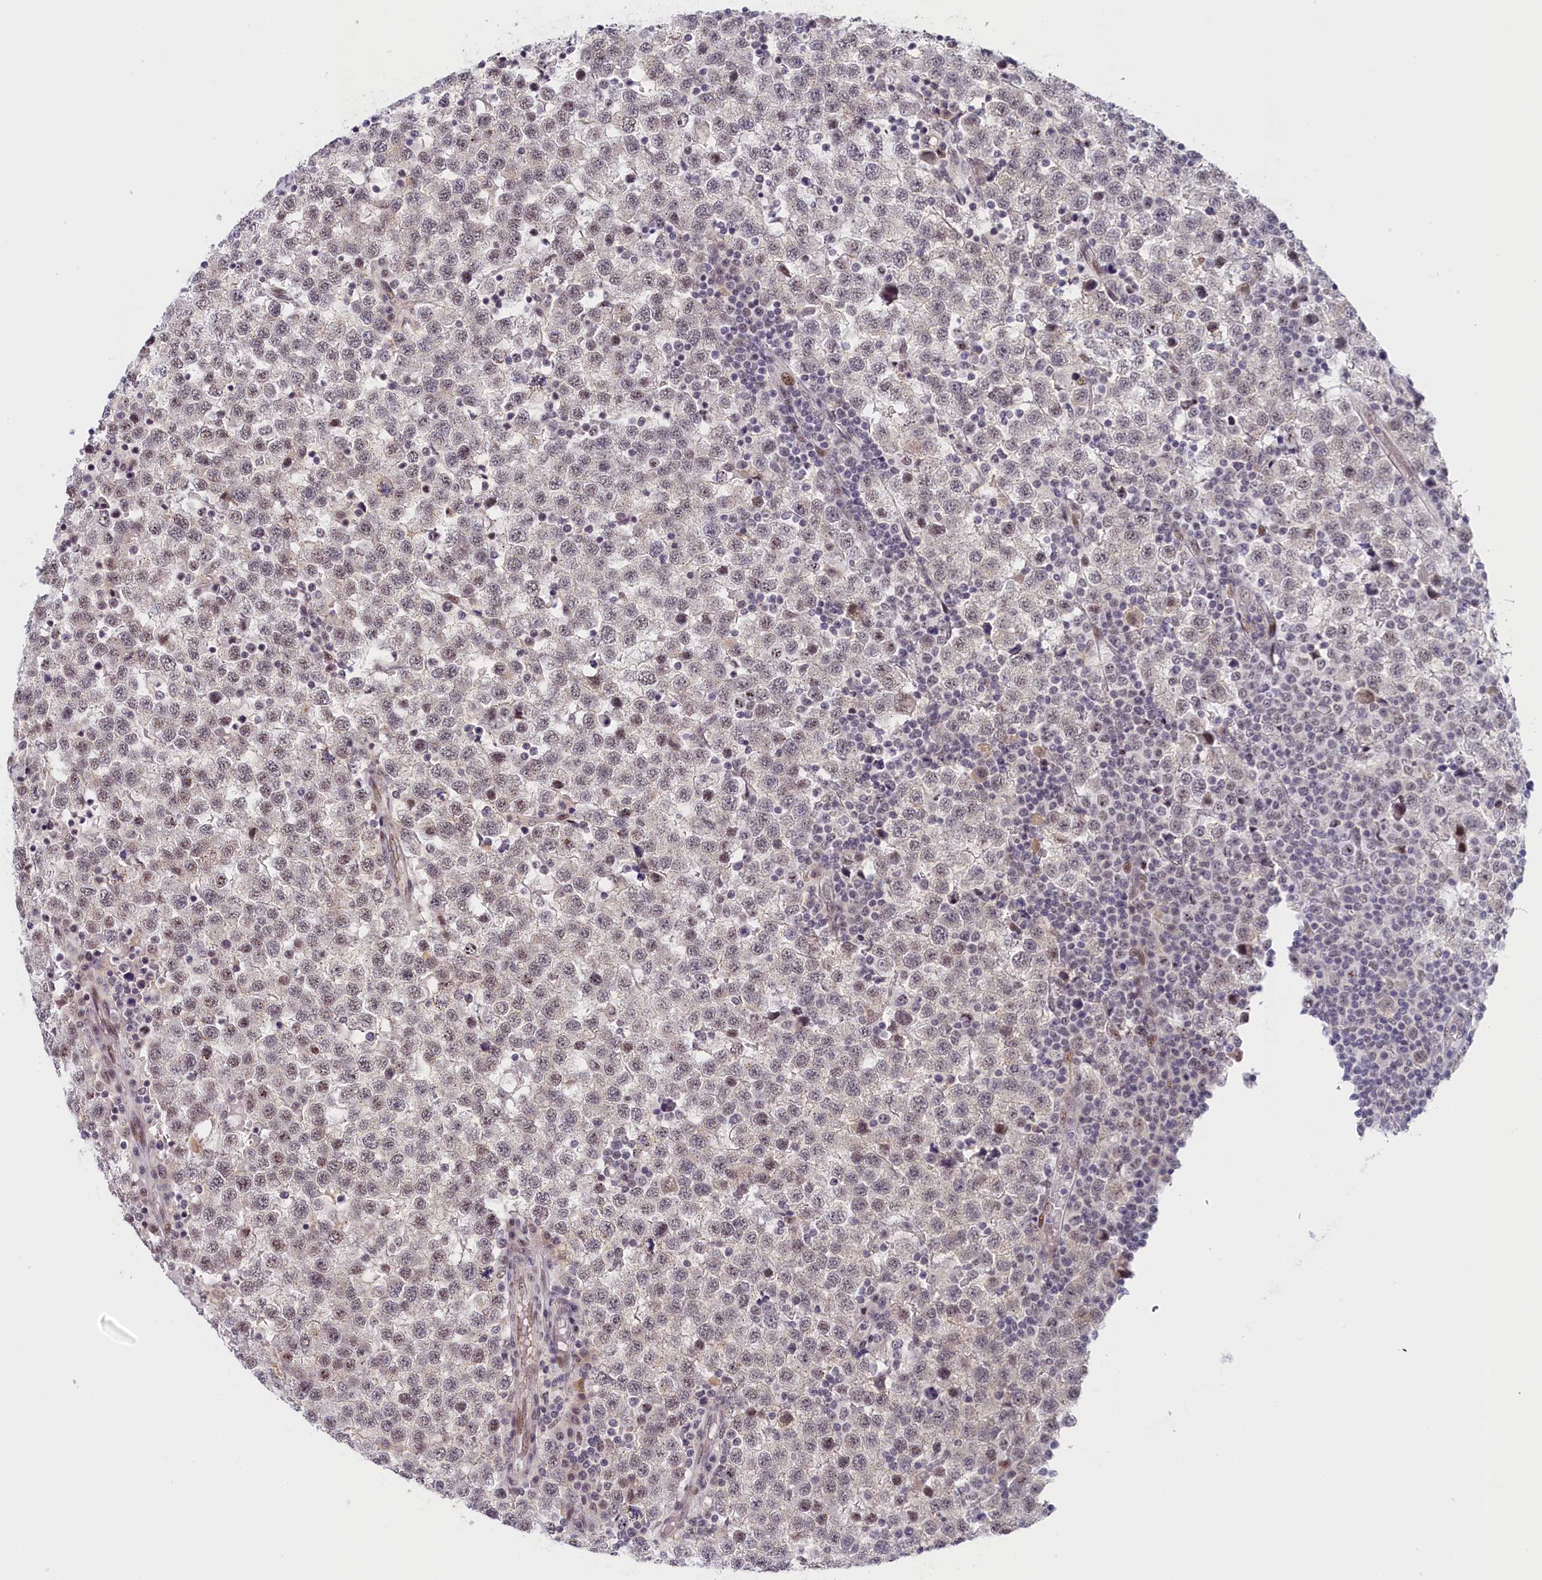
{"staining": {"intensity": "weak", "quantity": "25%-75%", "location": "nuclear"}, "tissue": "testis cancer", "cell_type": "Tumor cells", "image_type": "cancer", "snomed": [{"axis": "morphology", "description": "Seminoma, NOS"}, {"axis": "topography", "description": "Testis"}], "caption": "Testis cancer was stained to show a protein in brown. There is low levels of weak nuclear staining in approximately 25%-75% of tumor cells.", "gene": "SEC31B", "patient": {"sex": "male", "age": 34}}